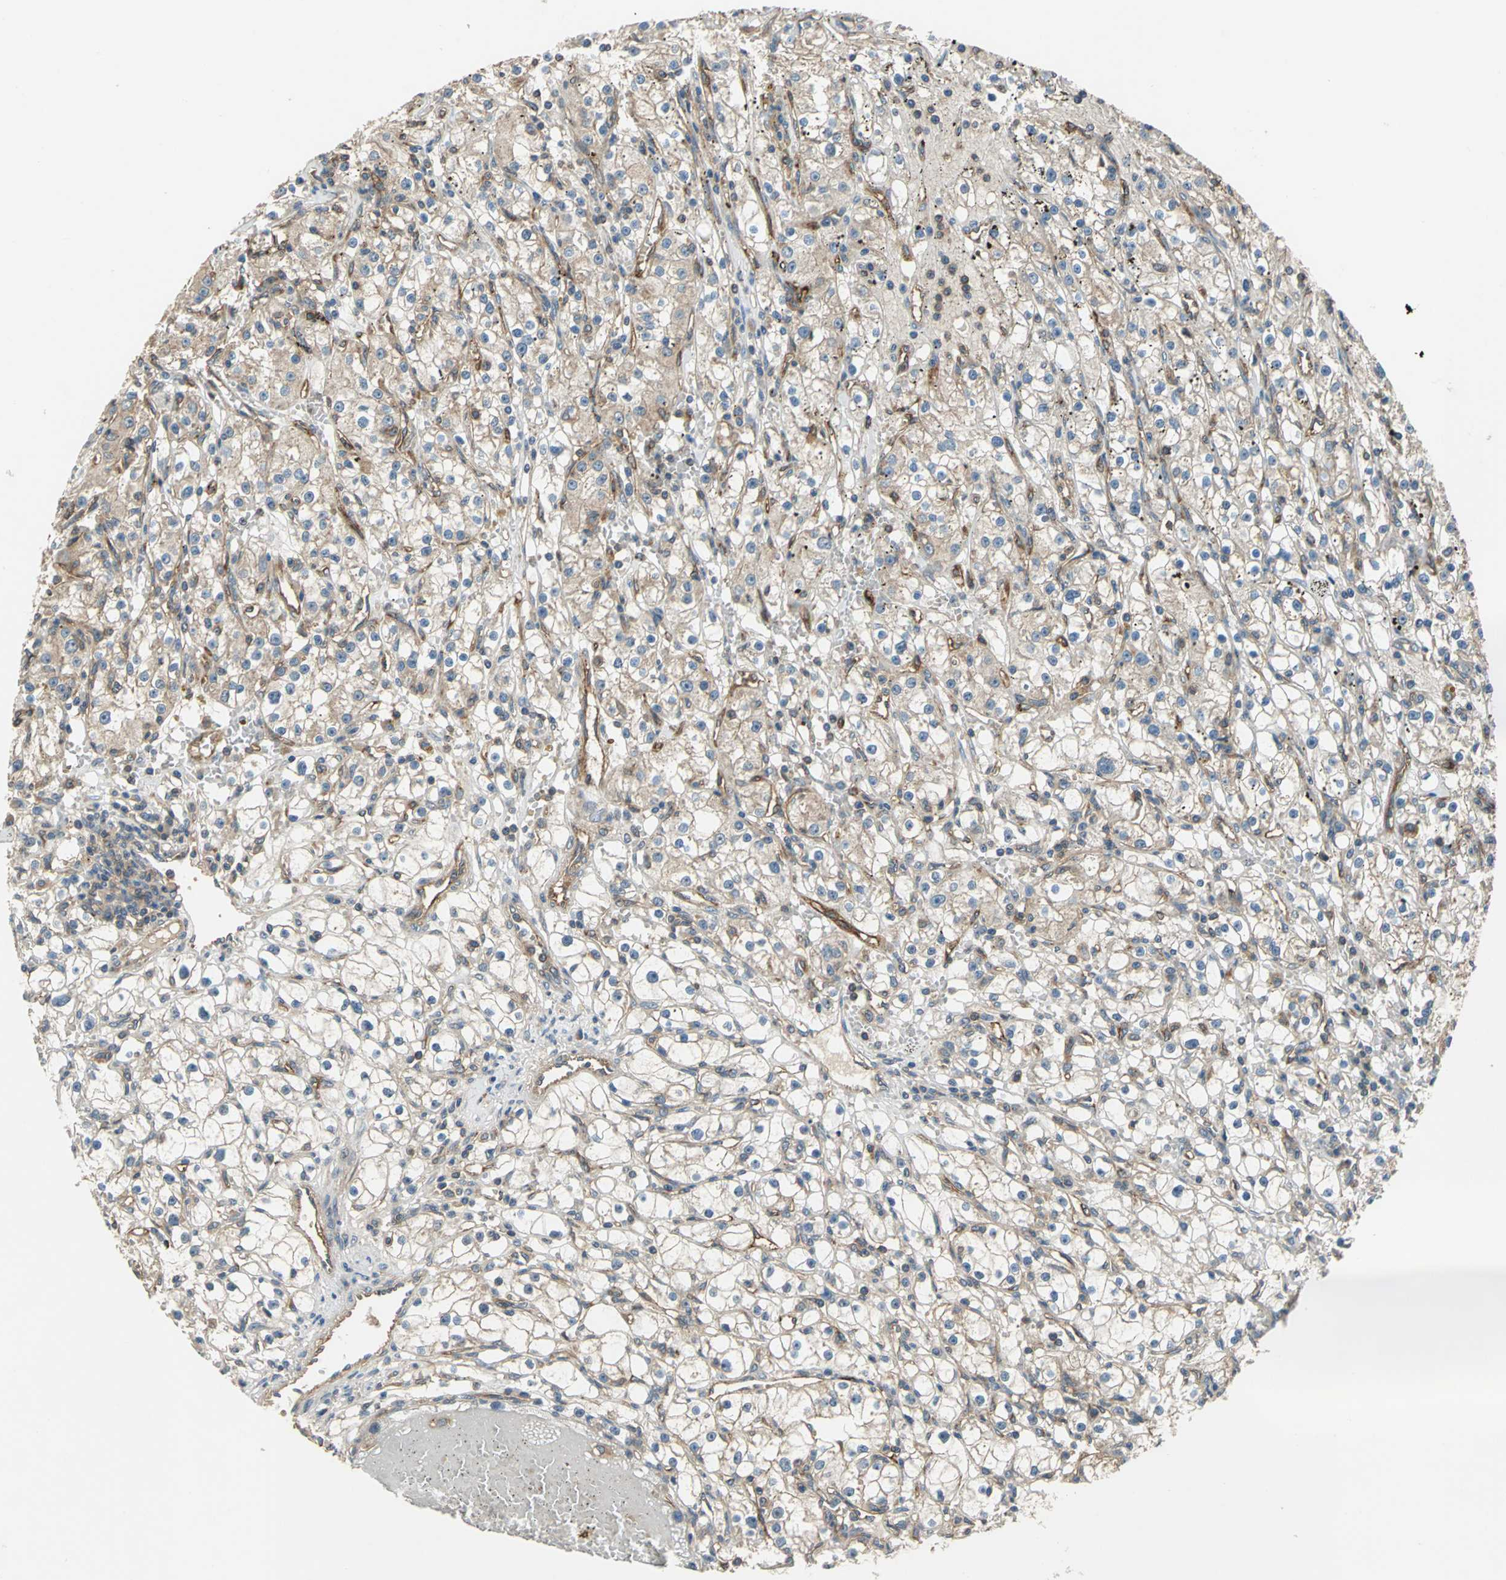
{"staining": {"intensity": "weak", "quantity": "25%-75%", "location": "cytoplasmic/membranous"}, "tissue": "renal cancer", "cell_type": "Tumor cells", "image_type": "cancer", "snomed": [{"axis": "morphology", "description": "Adenocarcinoma, NOS"}, {"axis": "topography", "description": "Kidney"}], "caption": "Weak cytoplasmic/membranous protein expression is seen in approximately 25%-75% of tumor cells in renal cancer (adenocarcinoma).", "gene": "EMCN", "patient": {"sex": "male", "age": 56}}